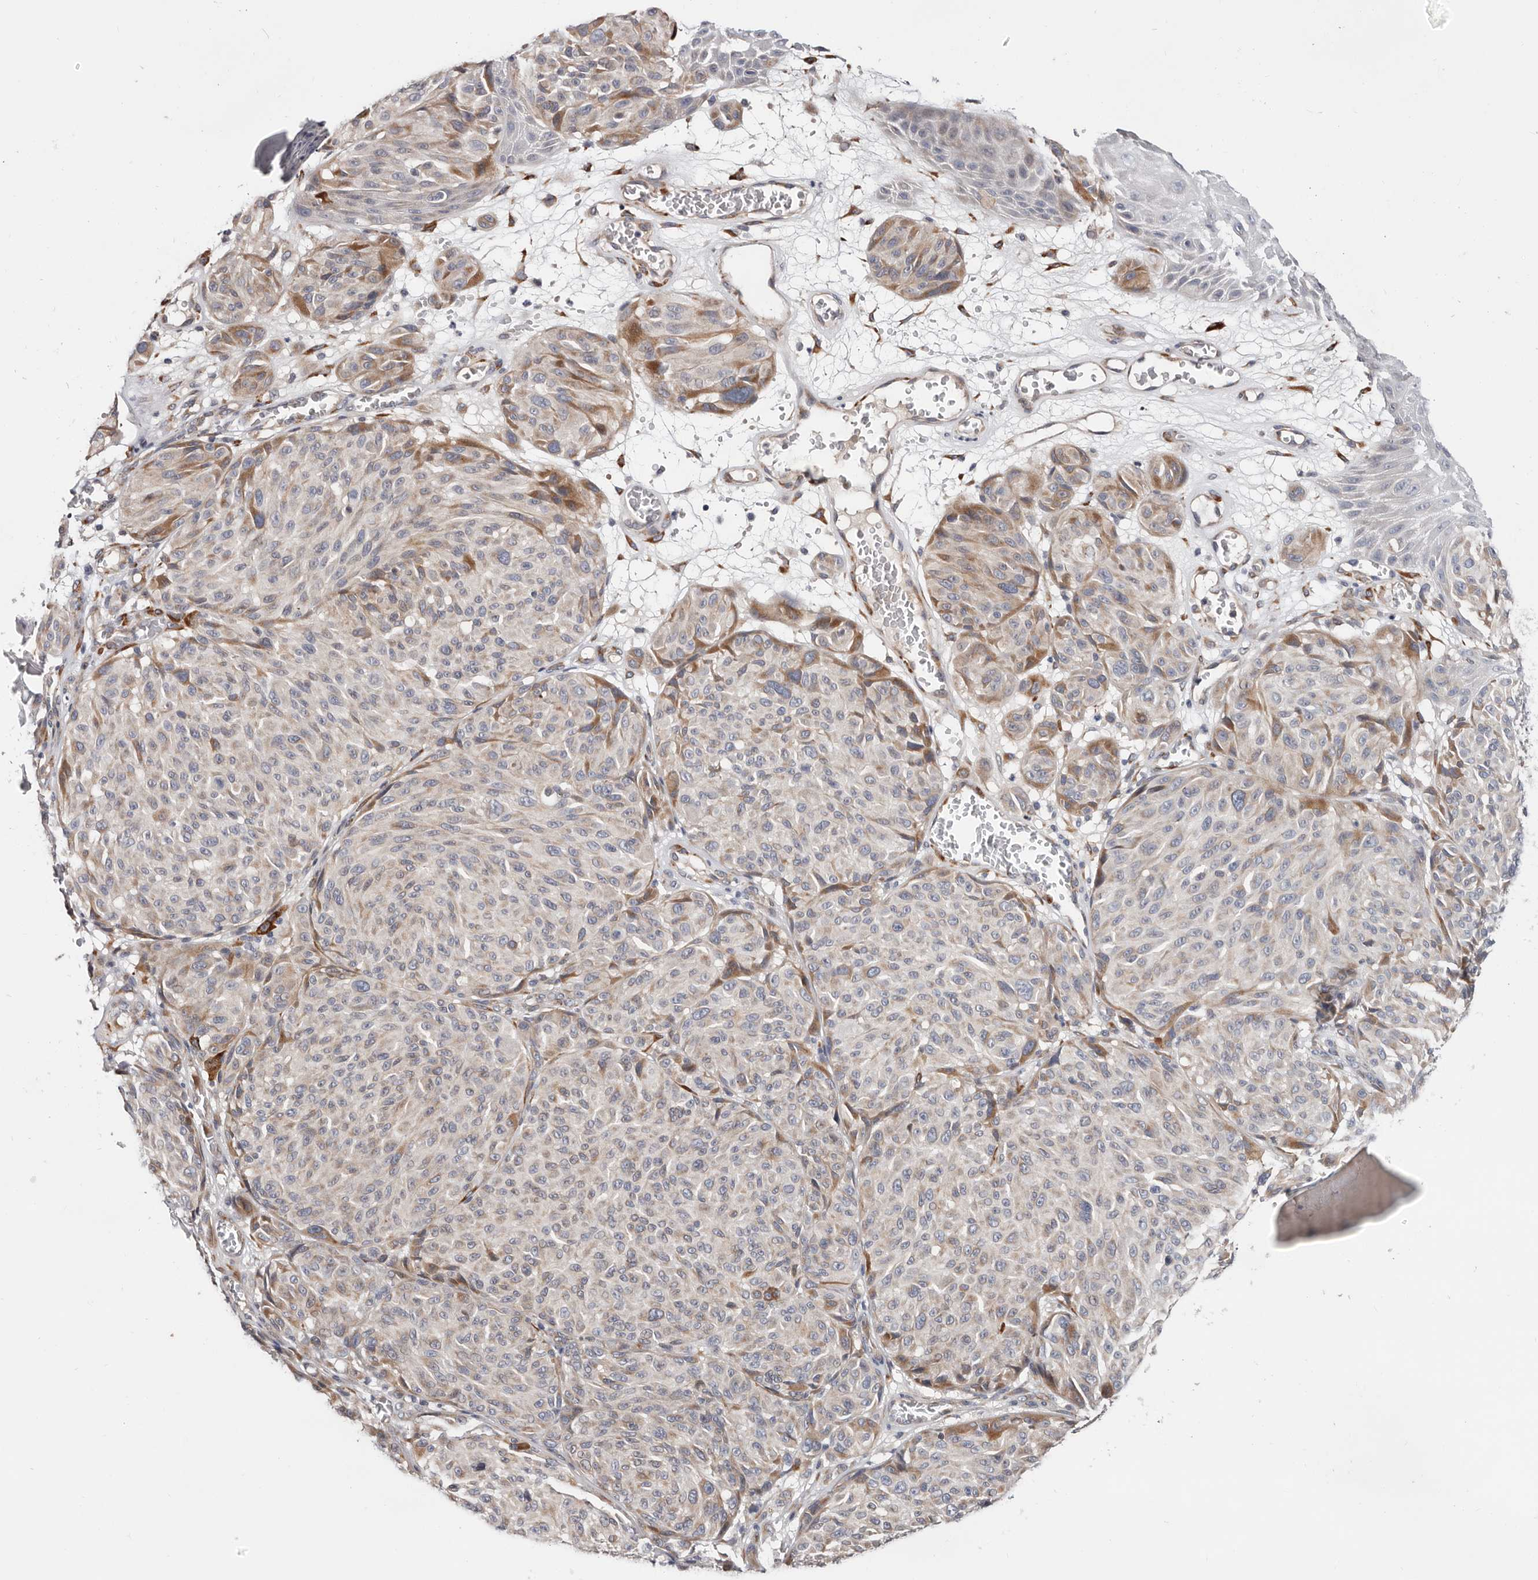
{"staining": {"intensity": "moderate", "quantity": "<25%", "location": "cytoplasmic/membranous"}, "tissue": "melanoma", "cell_type": "Tumor cells", "image_type": "cancer", "snomed": [{"axis": "morphology", "description": "Malignant melanoma, NOS"}, {"axis": "topography", "description": "Skin"}], "caption": "Immunohistochemical staining of human malignant melanoma reveals low levels of moderate cytoplasmic/membranous staining in about <25% of tumor cells.", "gene": "USH1C", "patient": {"sex": "male", "age": 83}}